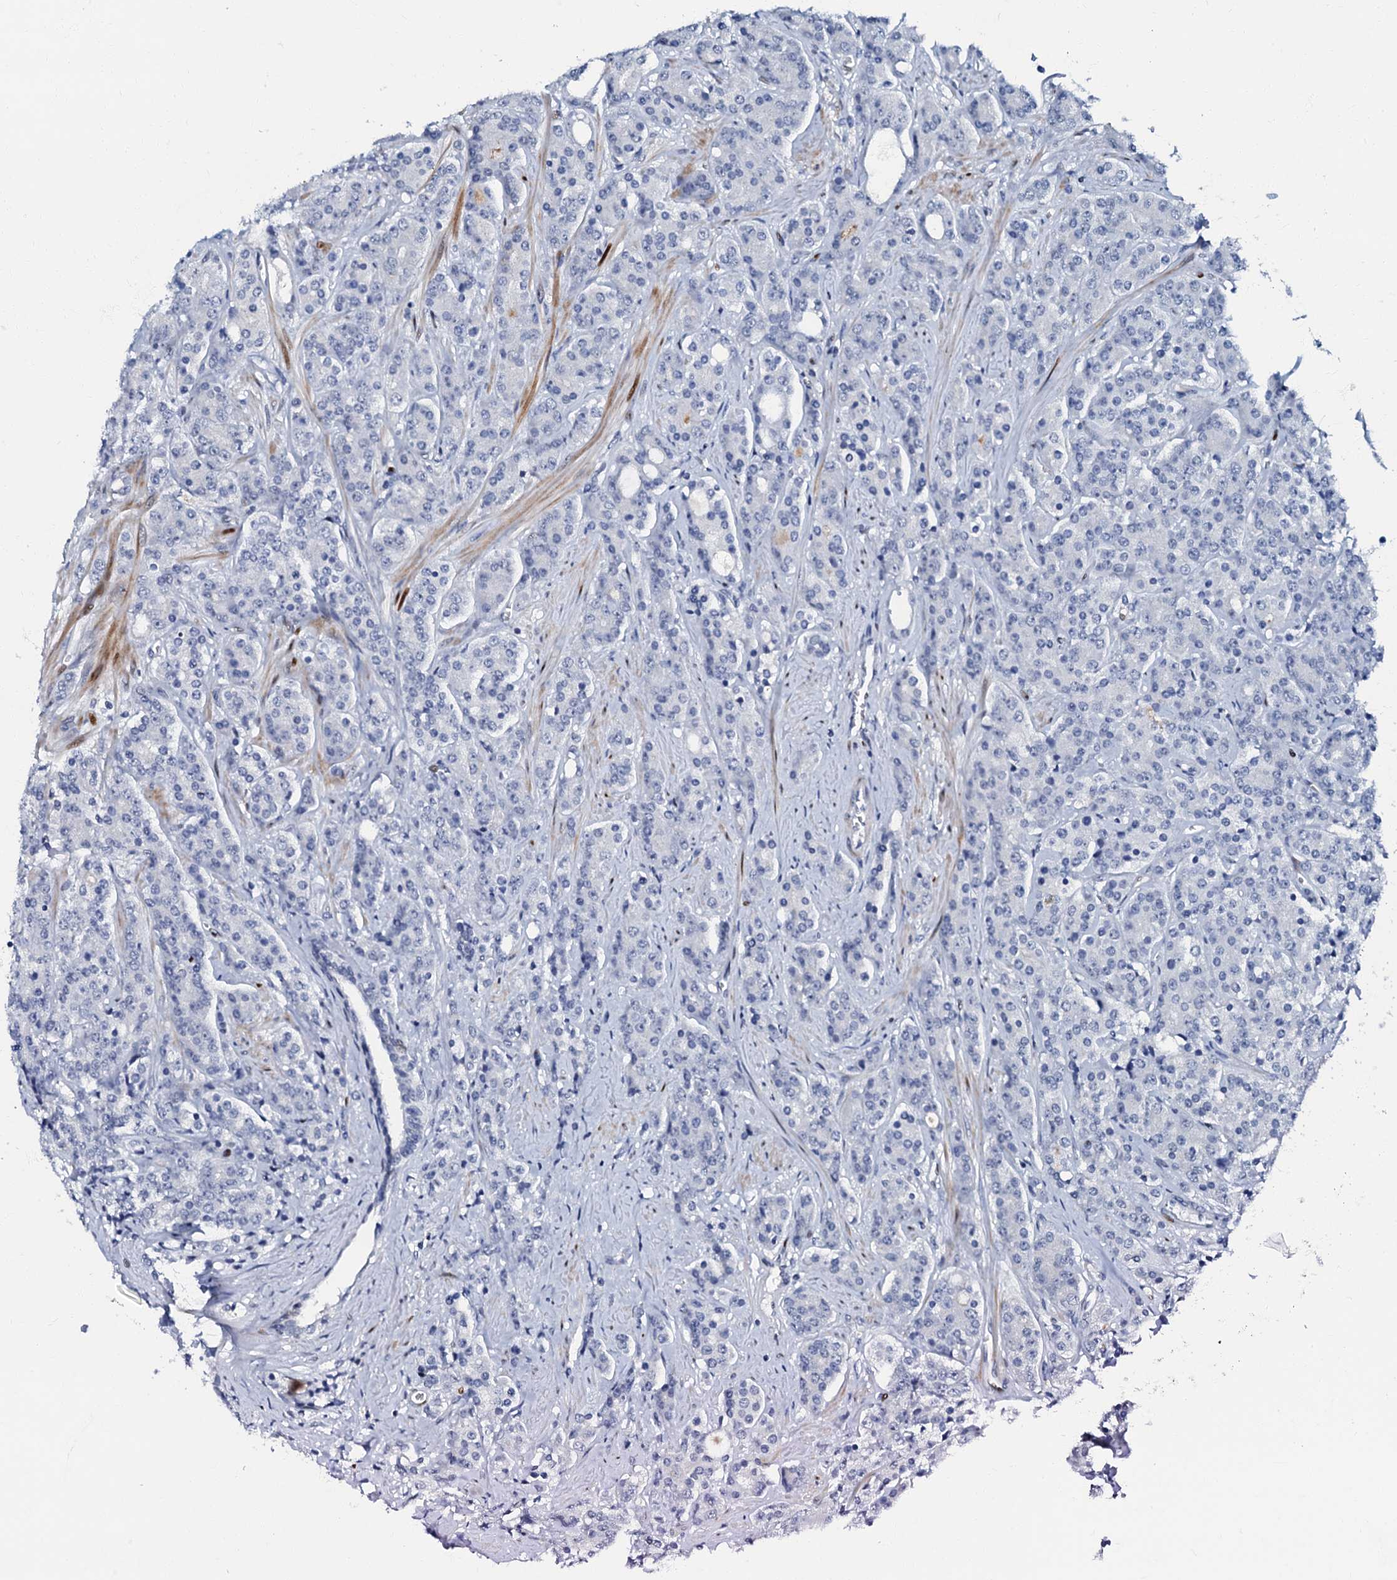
{"staining": {"intensity": "negative", "quantity": "none", "location": "none"}, "tissue": "prostate cancer", "cell_type": "Tumor cells", "image_type": "cancer", "snomed": [{"axis": "morphology", "description": "Adenocarcinoma, High grade"}, {"axis": "topography", "description": "Prostate"}], "caption": "The photomicrograph reveals no significant expression in tumor cells of adenocarcinoma (high-grade) (prostate).", "gene": "MFSD5", "patient": {"sex": "male", "age": 62}}